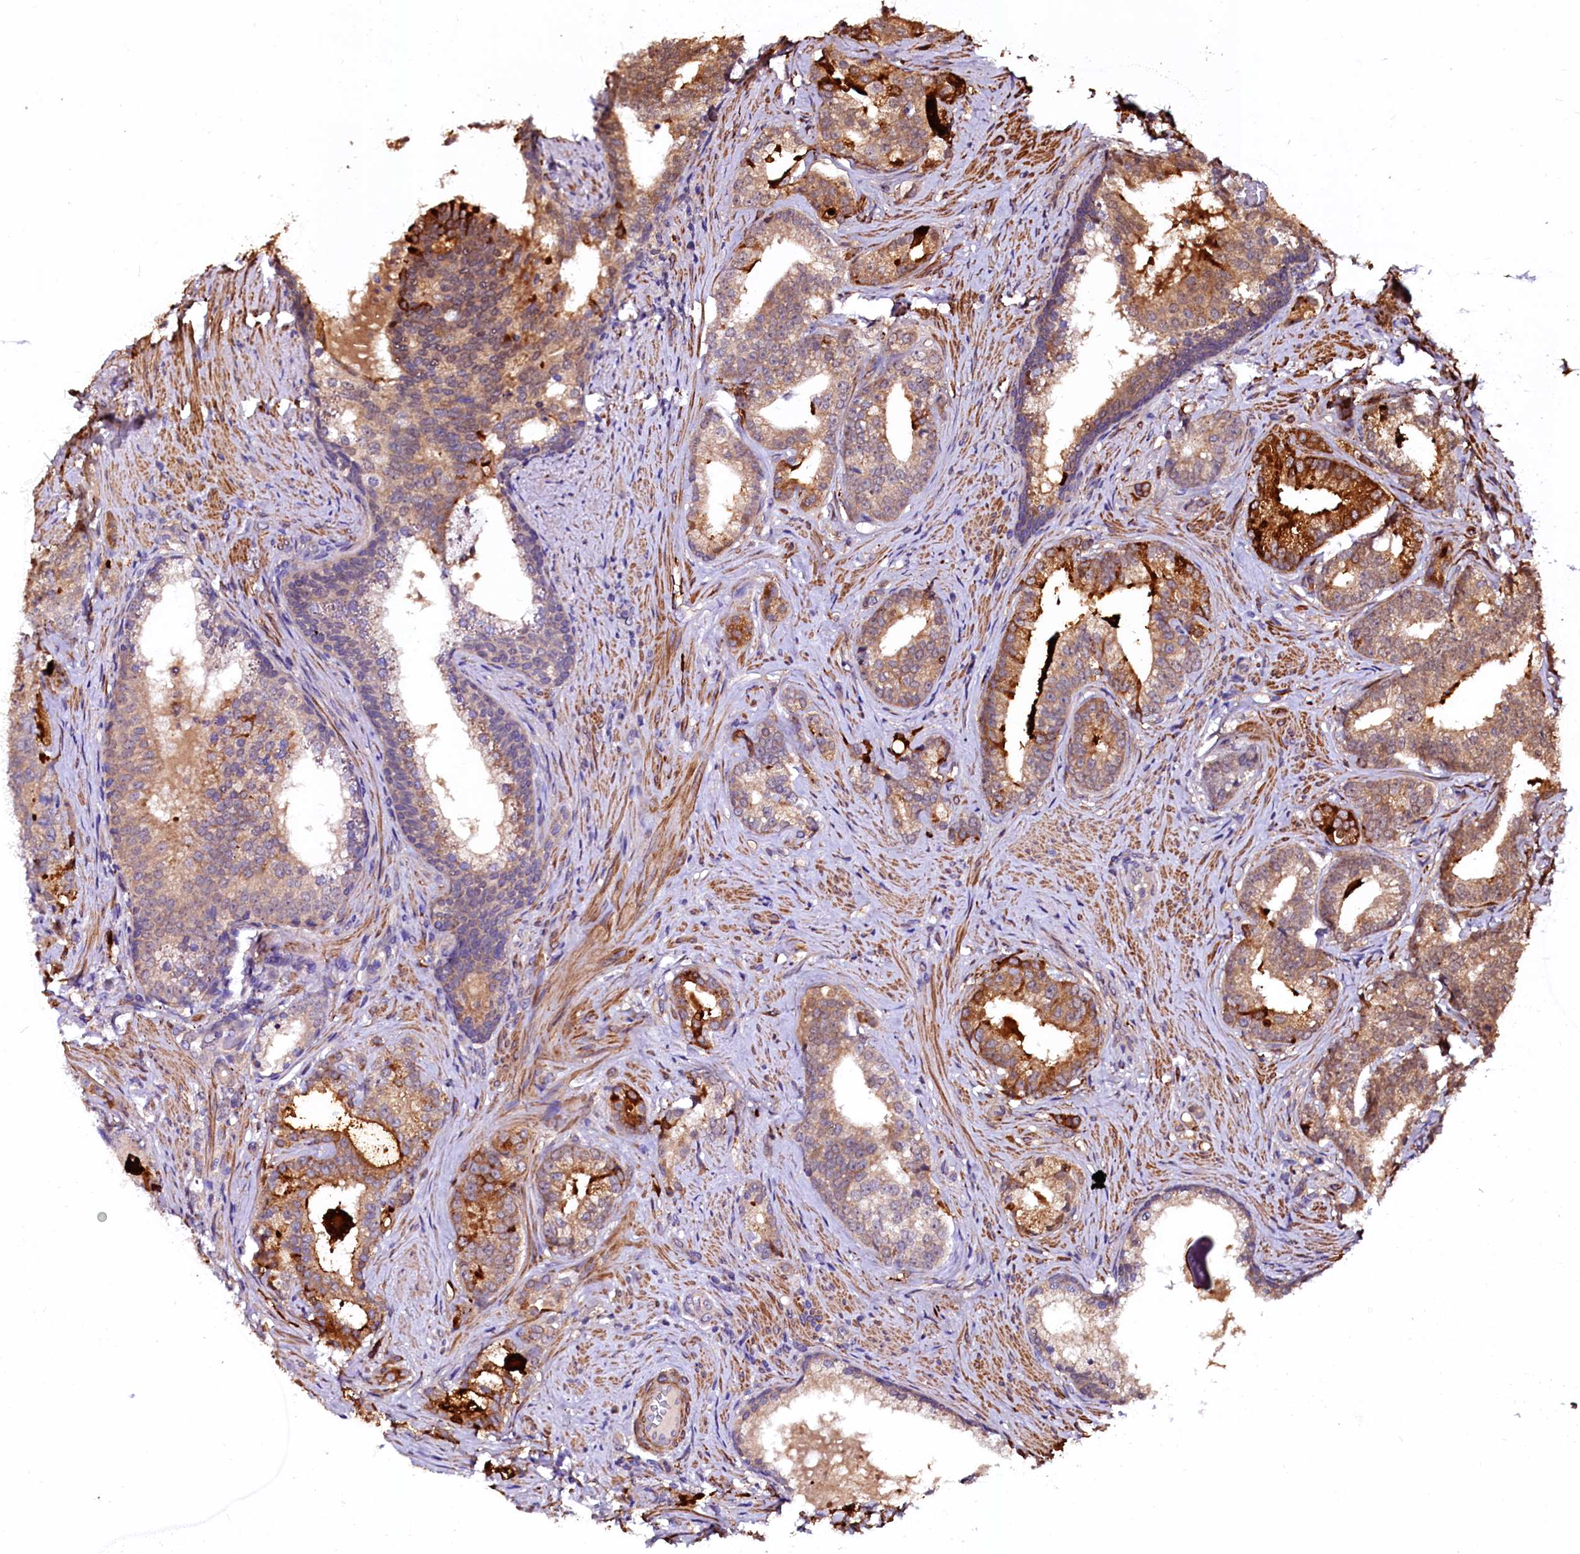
{"staining": {"intensity": "moderate", "quantity": ">75%", "location": "cytoplasmic/membranous"}, "tissue": "prostate cancer", "cell_type": "Tumor cells", "image_type": "cancer", "snomed": [{"axis": "morphology", "description": "Adenocarcinoma, Low grade"}, {"axis": "topography", "description": "Prostate"}], "caption": "A brown stain highlights moderate cytoplasmic/membranous staining of a protein in human prostate cancer (low-grade adenocarcinoma) tumor cells. (IHC, brightfield microscopy, high magnification).", "gene": "N4BP1", "patient": {"sex": "male", "age": 71}}